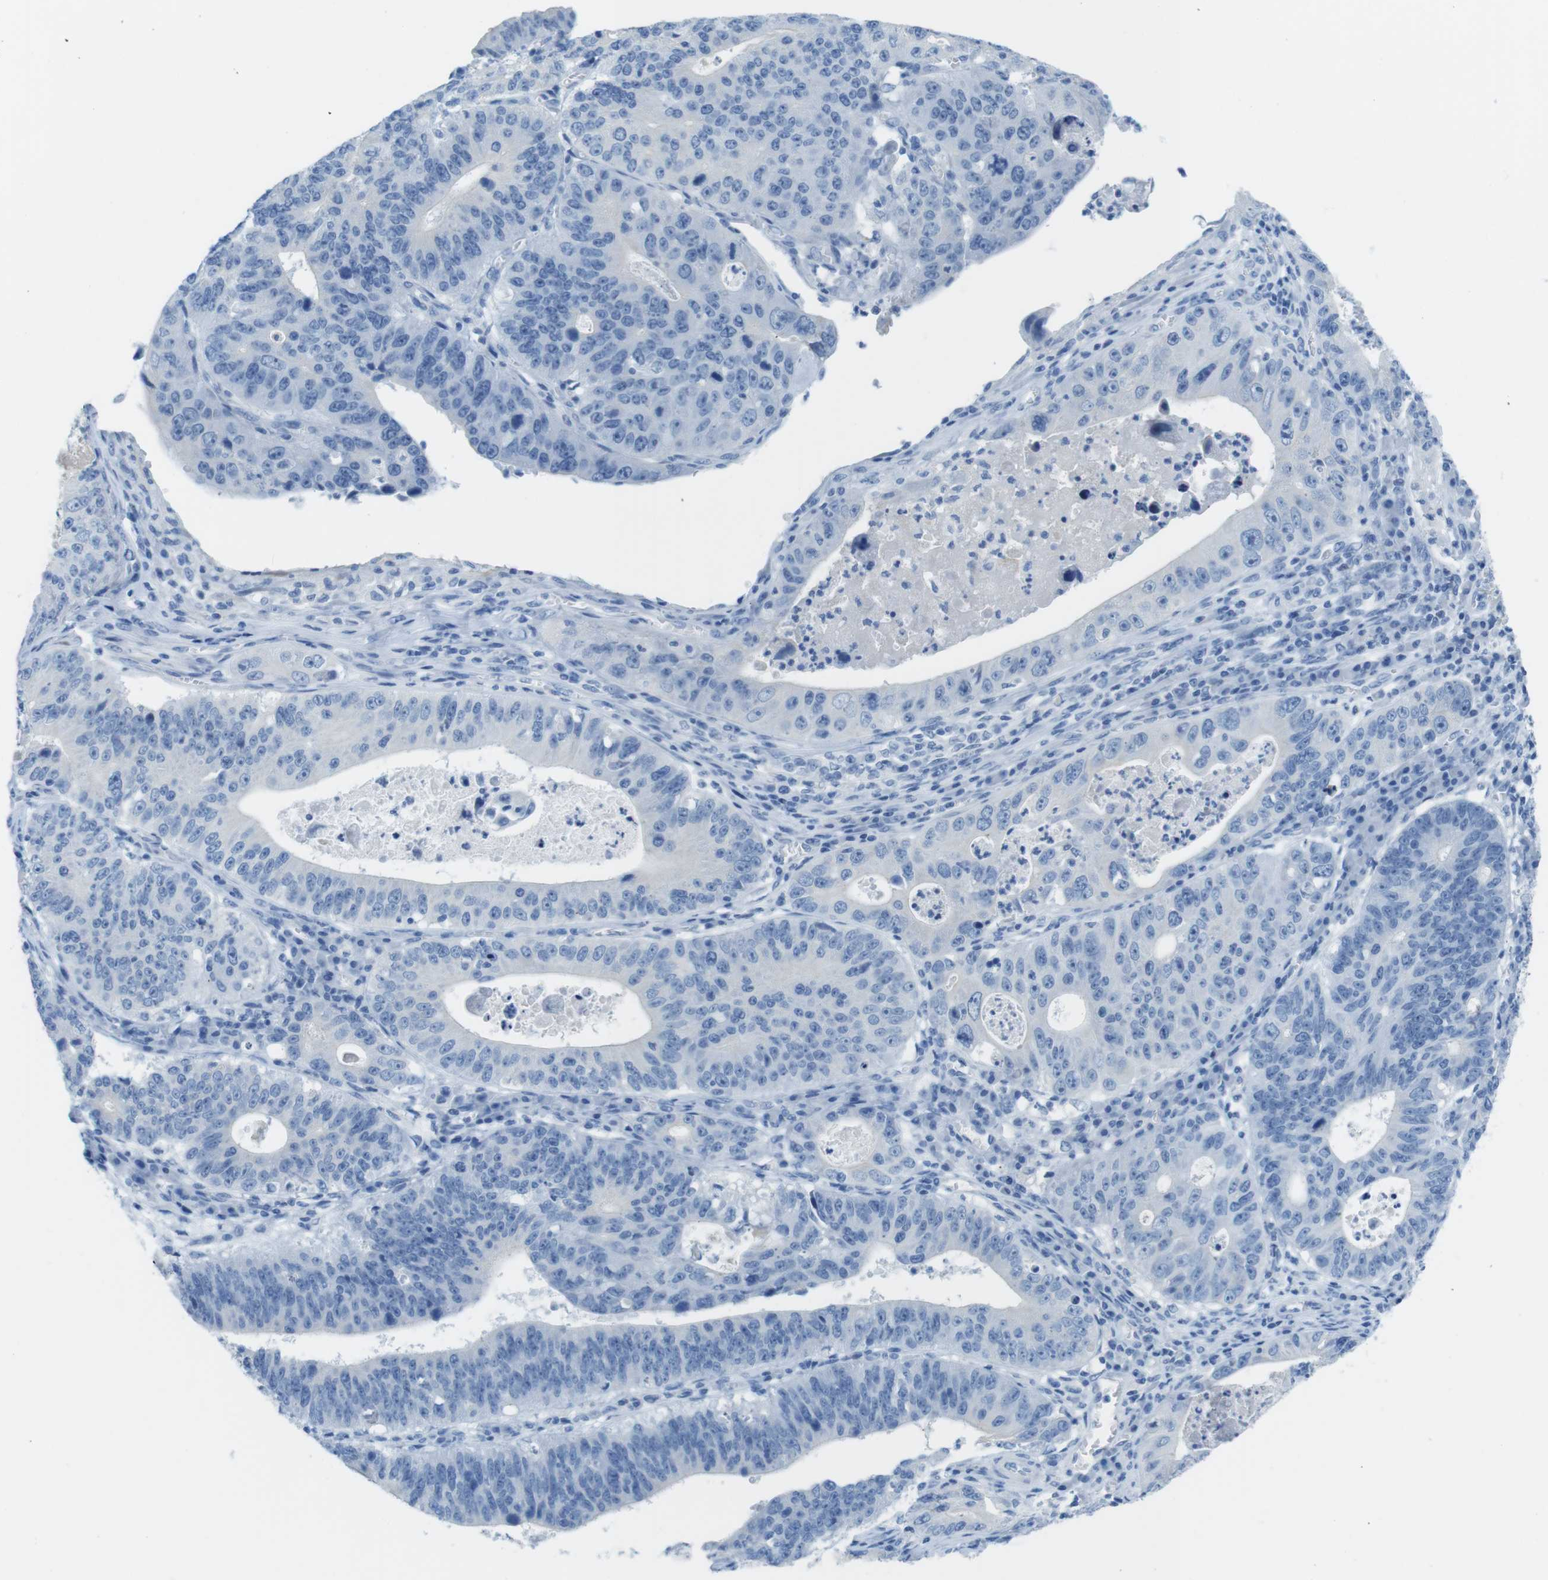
{"staining": {"intensity": "negative", "quantity": "none", "location": "none"}, "tissue": "stomach cancer", "cell_type": "Tumor cells", "image_type": "cancer", "snomed": [{"axis": "morphology", "description": "Adenocarcinoma, NOS"}, {"axis": "topography", "description": "Stomach"}], "caption": "The photomicrograph displays no staining of tumor cells in stomach cancer.", "gene": "GAP43", "patient": {"sex": "male", "age": 59}}